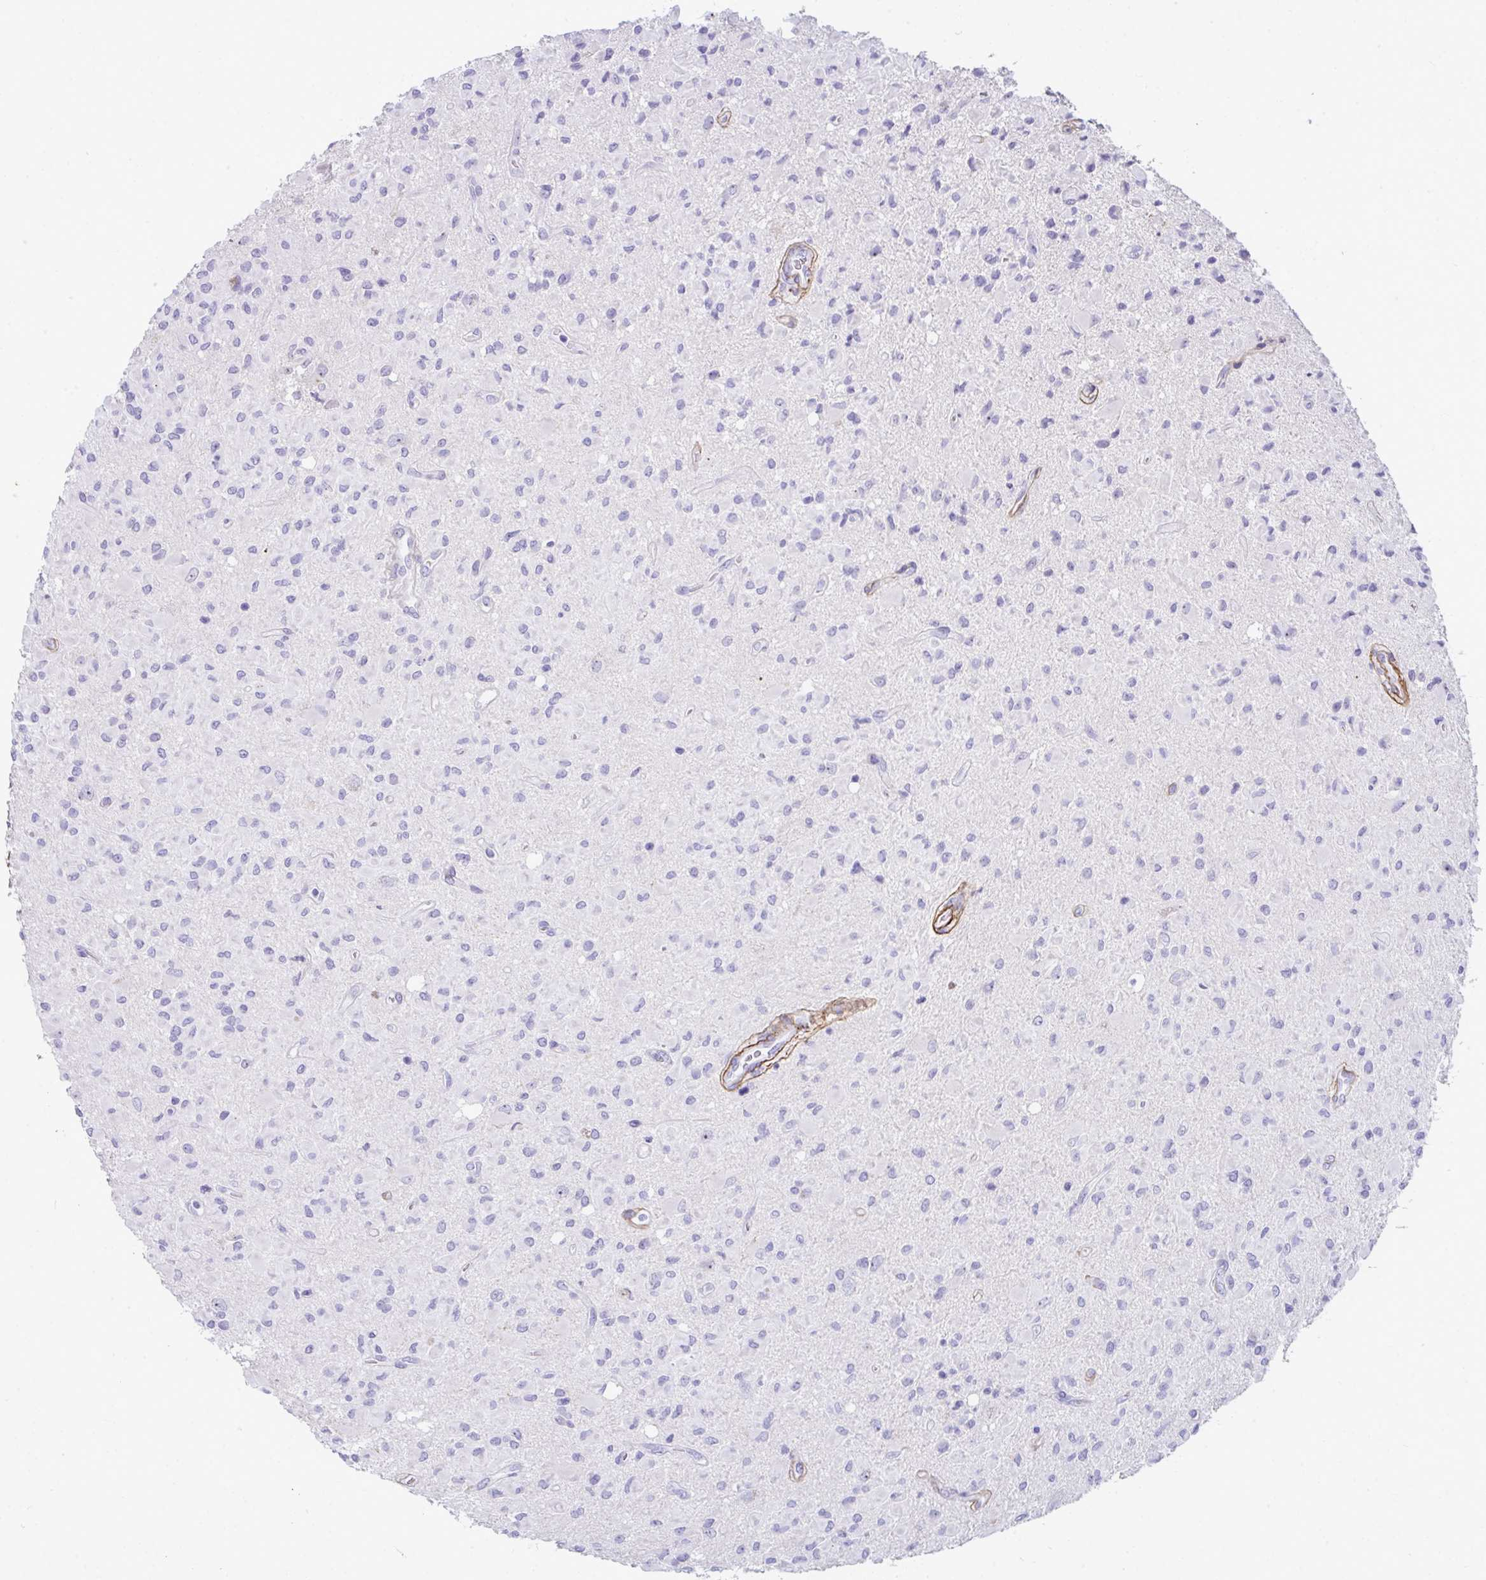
{"staining": {"intensity": "negative", "quantity": "none", "location": "none"}, "tissue": "glioma", "cell_type": "Tumor cells", "image_type": "cancer", "snomed": [{"axis": "morphology", "description": "Glioma, malignant, Low grade"}, {"axis": "topography", "description": "Brain"}], "caption": "A micrograph of glioma stained for a protein displays no brown staining in tumor cells.", "gene": "LHFPL6", "patient": {"sex": "female", "age": 33}}